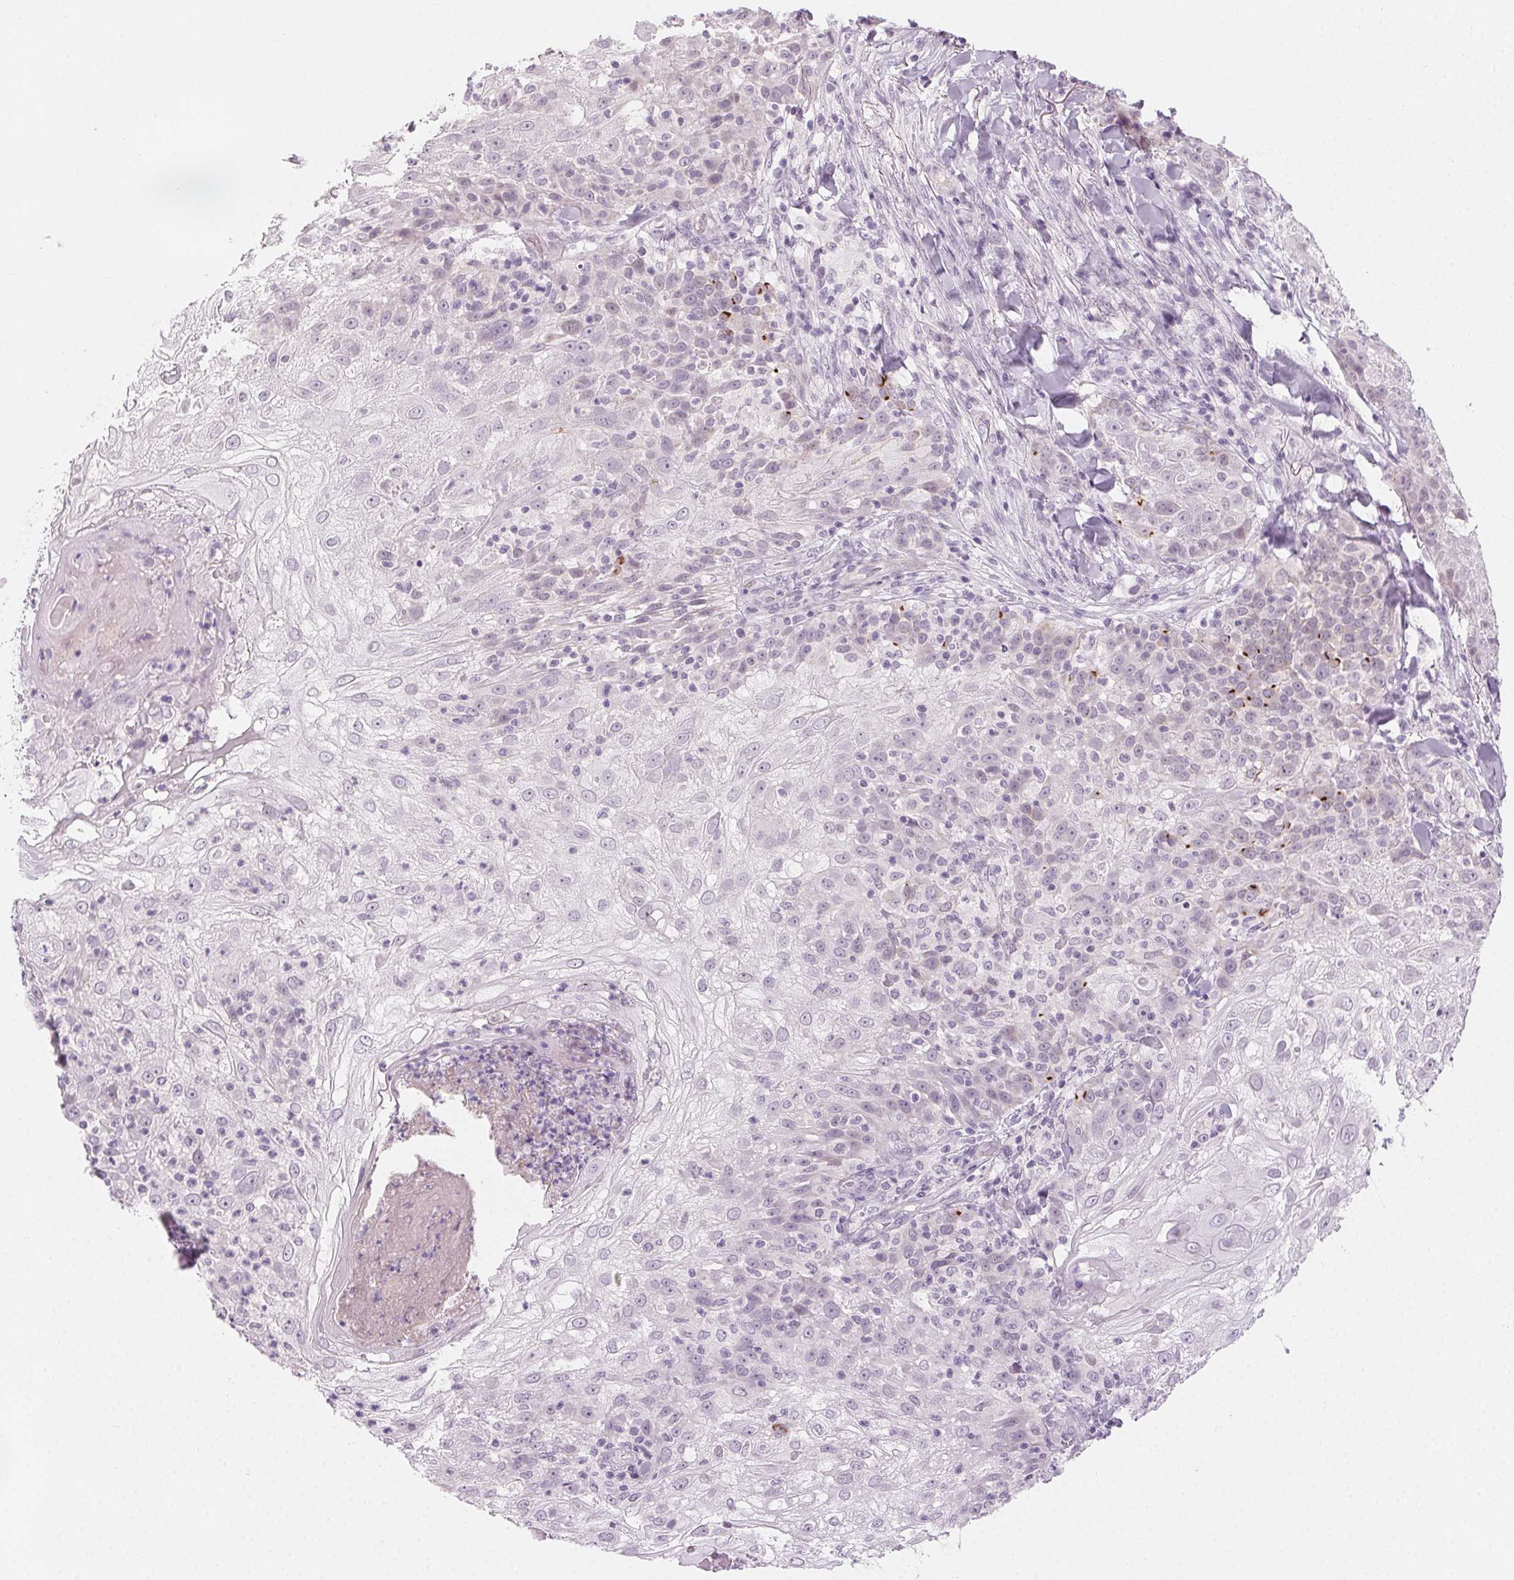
{"staining": {"intensity": "negative", "quantity": "none", "location": "none"}, "tissue": "skin cancer", "cell_type": "Tumor cells", "image_type": "cancer", "snomed": [{"axis": "morphology", "description": "Normal tissue, NOS"}, {"axis": "morphology", "description": "Squamous cell carcinoma, NOS"}, {"axis": "topography", "description": "Skin"}], "caption": "The immunohistochemistry (IHC) photomicrograph has no significant expression in tumor cells of squamous cell carcinoma (skin) tissue. The staining was performed using DAB (3,3'-diaminobenzidine) to visualize the protein expression in brown, while the nuclei were stained in blue with hematoxylin (Magnification: 20x).", "gene": "HSF5", "patient": {"sex": "female", "age": 83}}